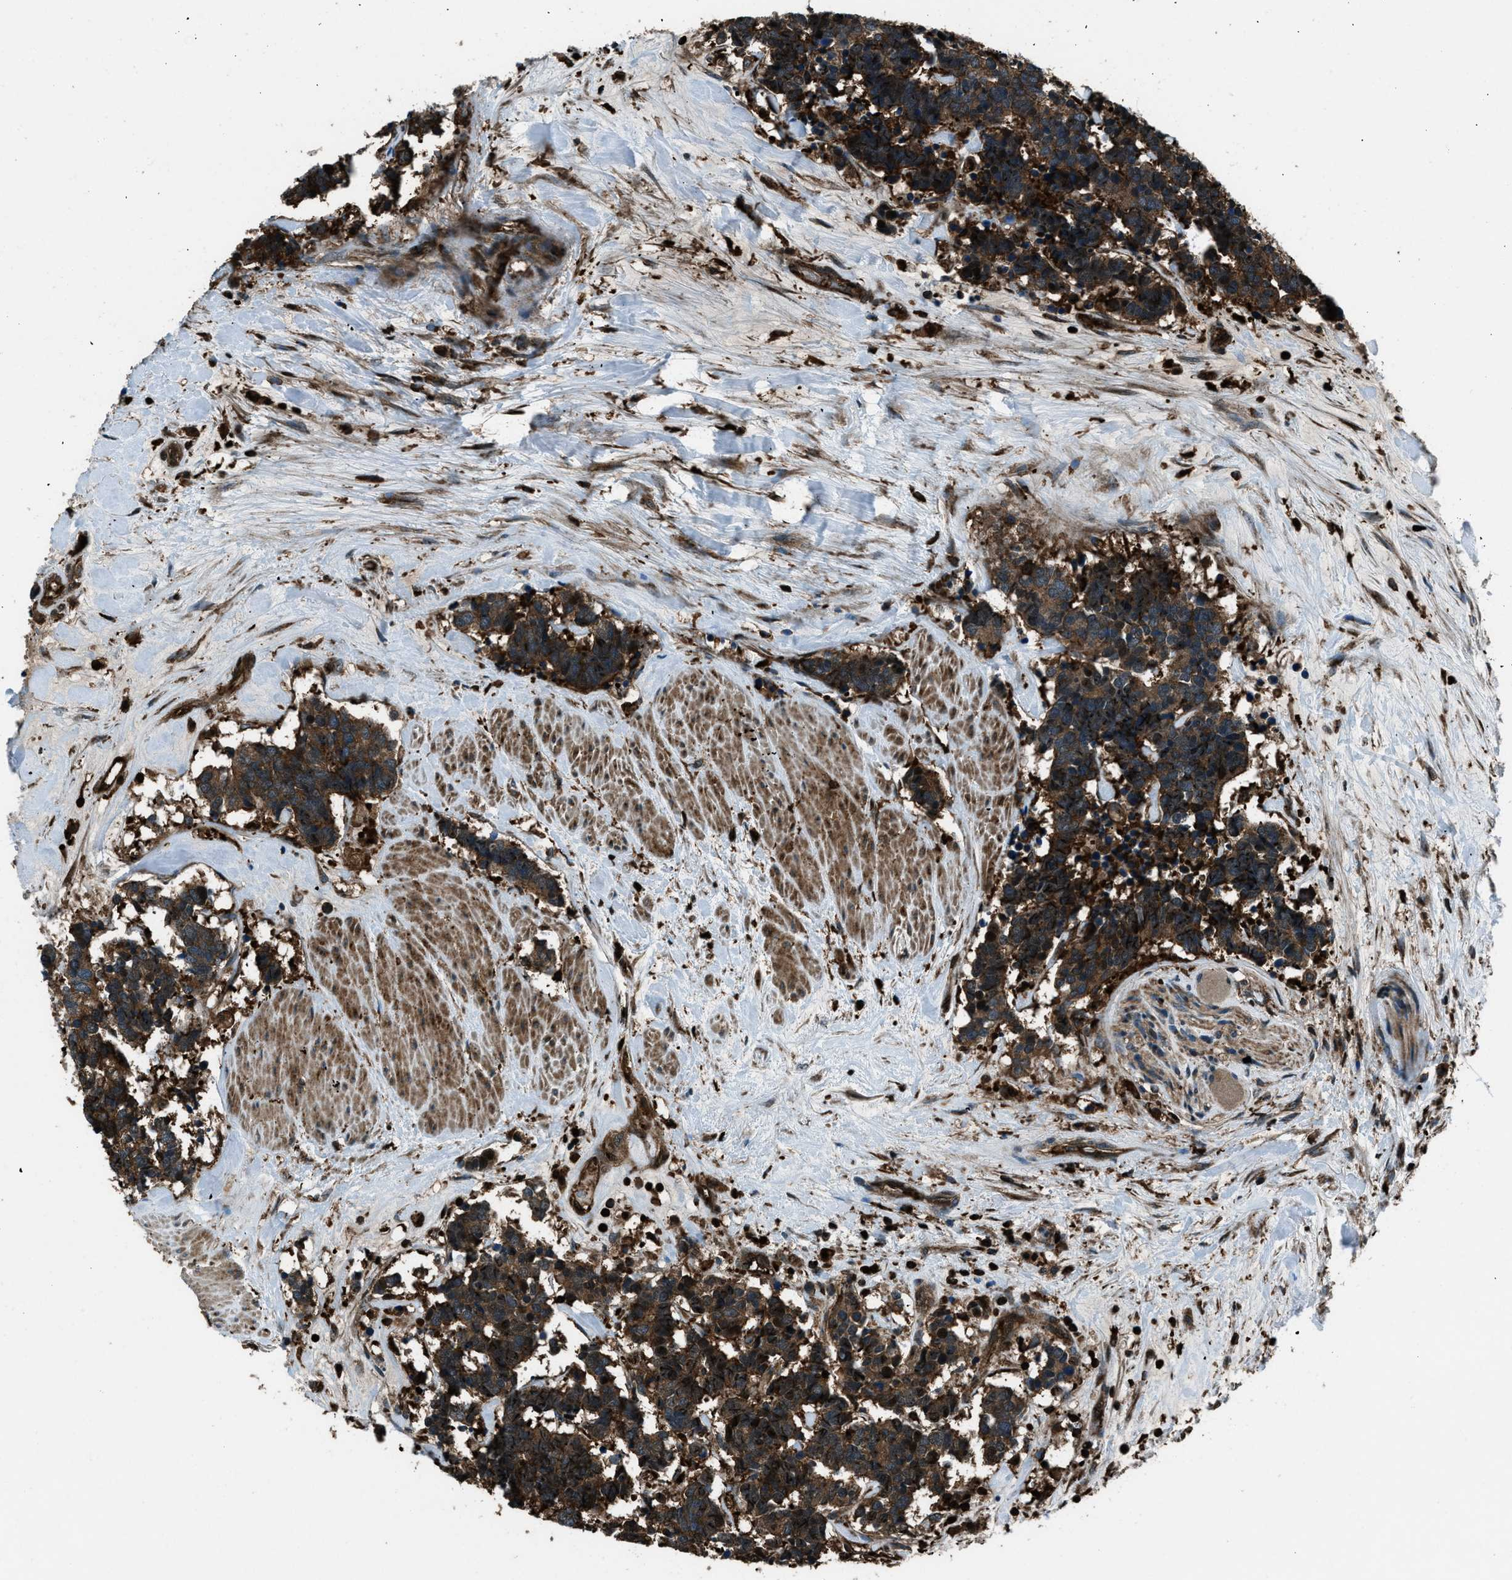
{"staining": {"intensity": "strong", "quantity": ">75%", "location": "cytoplasmic/membranous,nuclear"}, "tissue": "carcinoid", "cell_type": "Tumor cells", "image_type": "cancer", "snomed": [{"axis": "morphology", "description": "Carcinoma, NOS"}, {"axis": "morphology", "description": "Carcinoid, malignant, NOS"}, {"axis": "topography", "description": "Urinary bladder"}], "caption": "Approximately >75% of tumor cells in human carcinoma reveal strong cytoplasmic/membranous and nuclear protein expression as visualized by brown immunohistochemical staining.", "gene": "SNX30", "patient": {"sex": "male", "age": 57}}